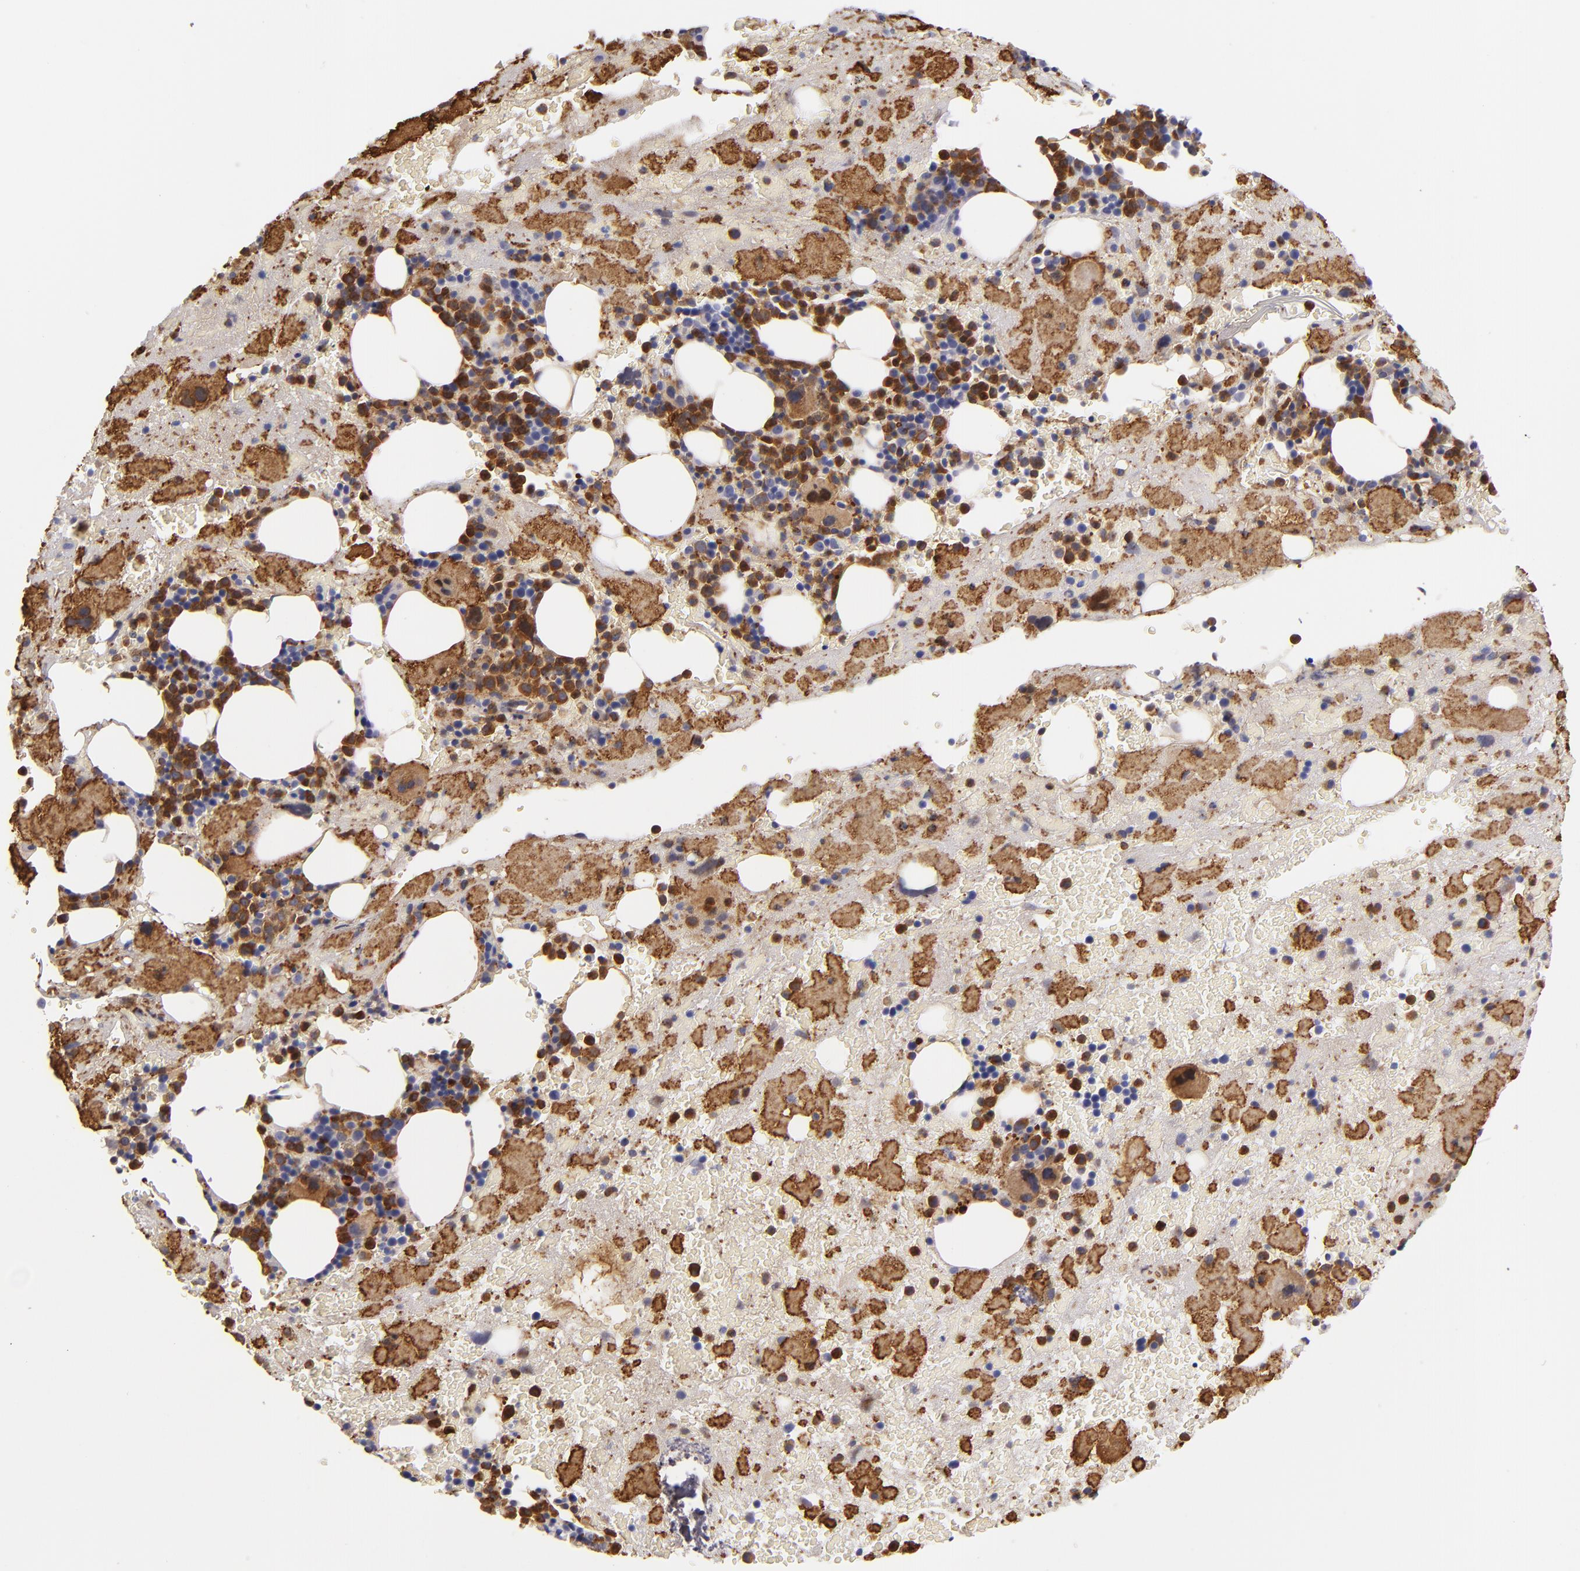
{"staining": {"intensity": "strong", "quantity": "25%-75%", "location": "cytoplasmic/membranous"}, "tissue": "bone marrow", "cell_type": "Hematopoietic cells", "image_type": "normal", "snomed": [{"axis": "morphology", "description": "Normal tissue, NOS"}, {"axis": "topography", "description": "Bone marrow"}], "caption": "IHC staining of normal bone marrow, which exhibits high levels of strong cytoplasmic/membranous staining in about 25%-75% of hematopoietic cells indicating strong cytoplasmic/membranous protein staining. The staining was performed using DAB (3,3'-diaminobenzidine) (brown) for protein detection and nuclei were counterstained in hematoxylin (blue).", "gene": "VCL", "patient": {"sex": "male", "age": 76}}